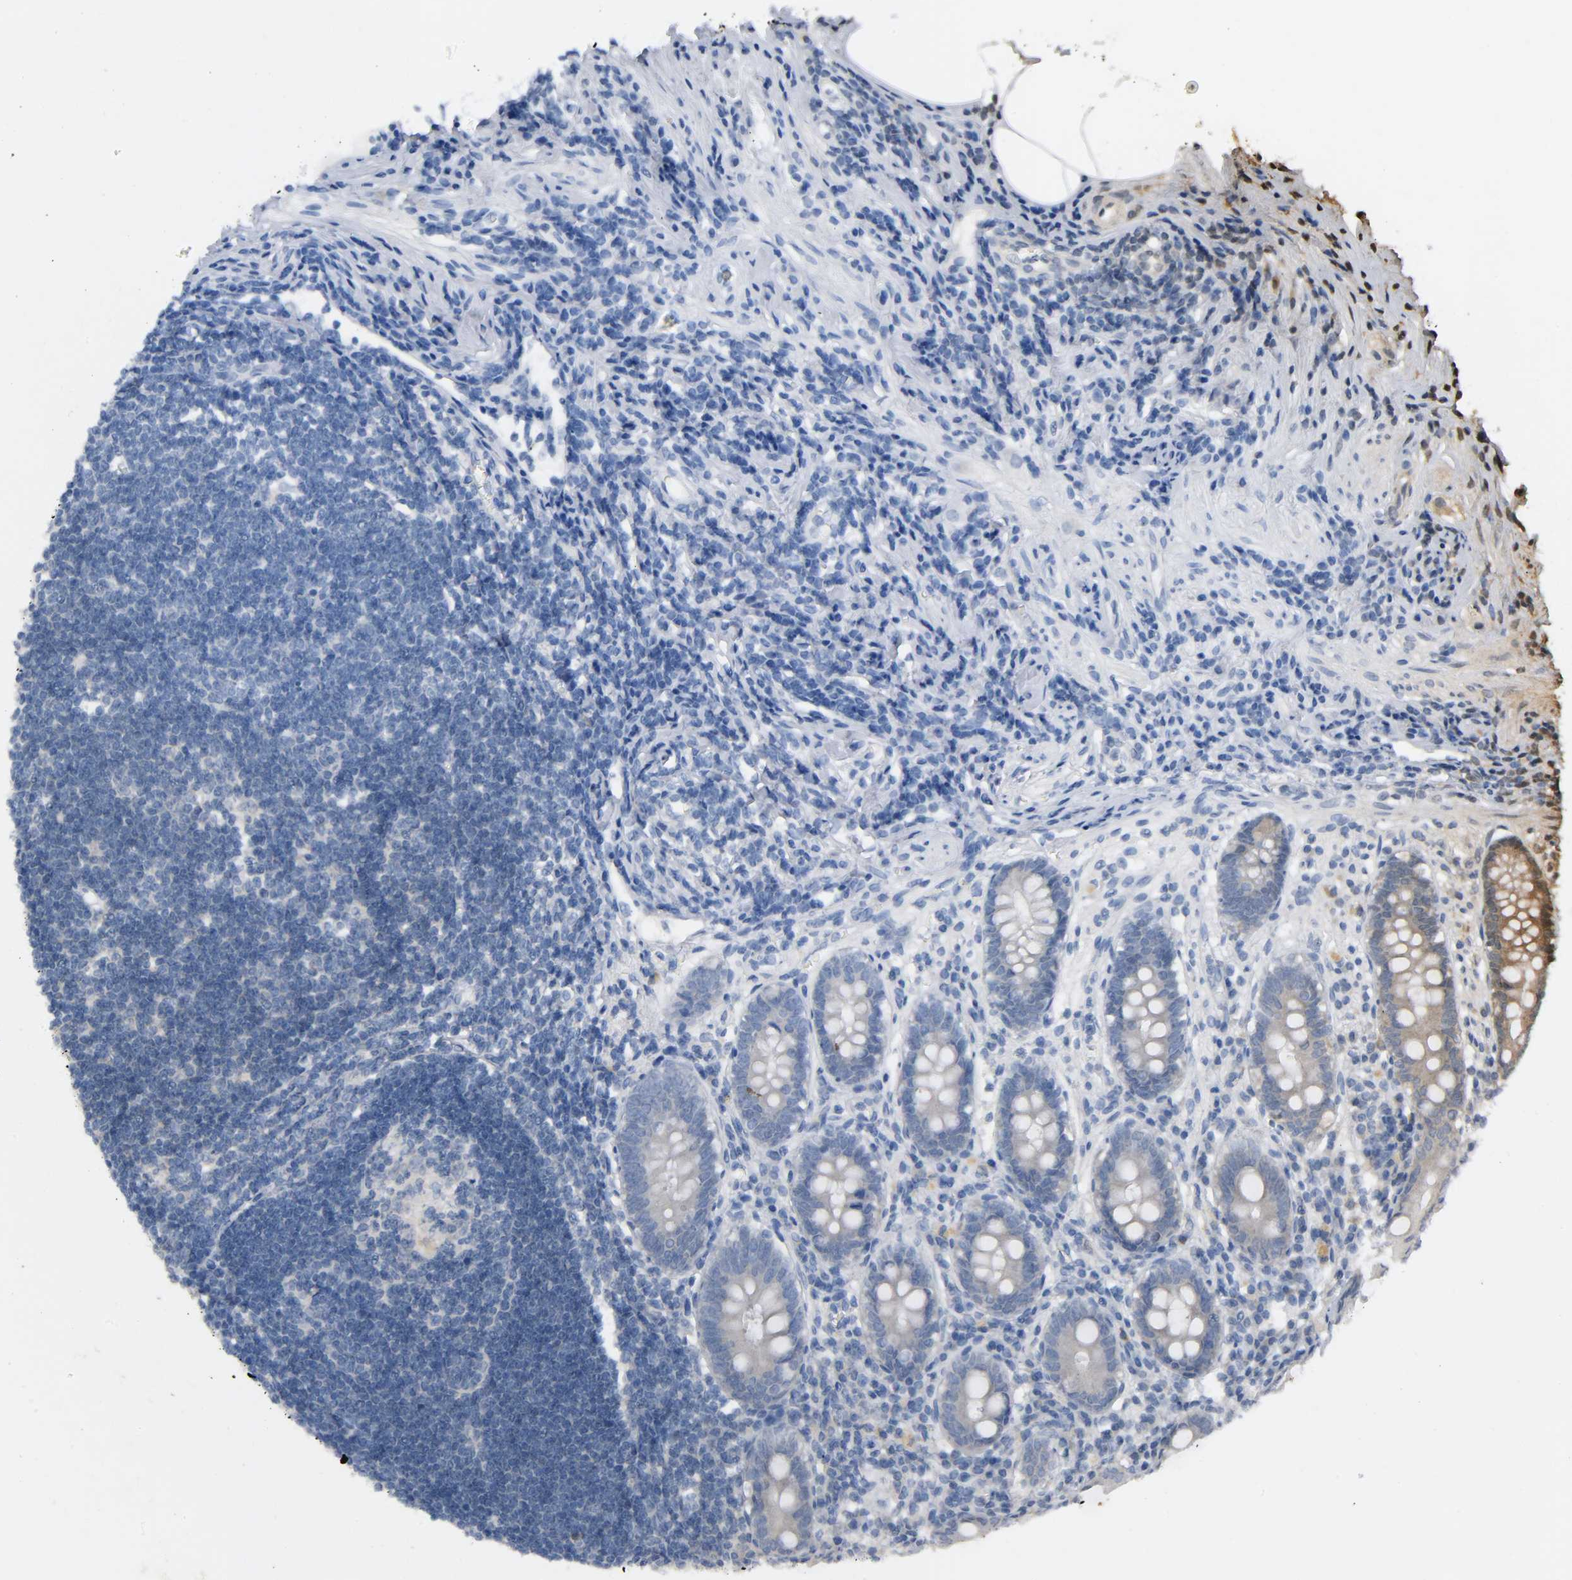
{"staining": {"intensity": "weak", "quantity": ">75%", "location": "cytoplasmic/membranous"}, "tissue": "appendix", "cell_type": "Glandular cells", "image_type": "normal", "snomed": [{"axis": "morphology", "description": "Normal tissue, NOS"}, {"axis": "topography", "description": "Appendix"}], "caption": "Weak cytoplasmic/membranous protein staining is appreciated in approximately >75% of glandular cells in appendix. The protein of interest is stained brown, and the nuclei are stained in blue (DAB IHC with brightfield microscopy, high magnification).", "gene": "MAPK8", "patient": {"sex": "female", "age": 50}}